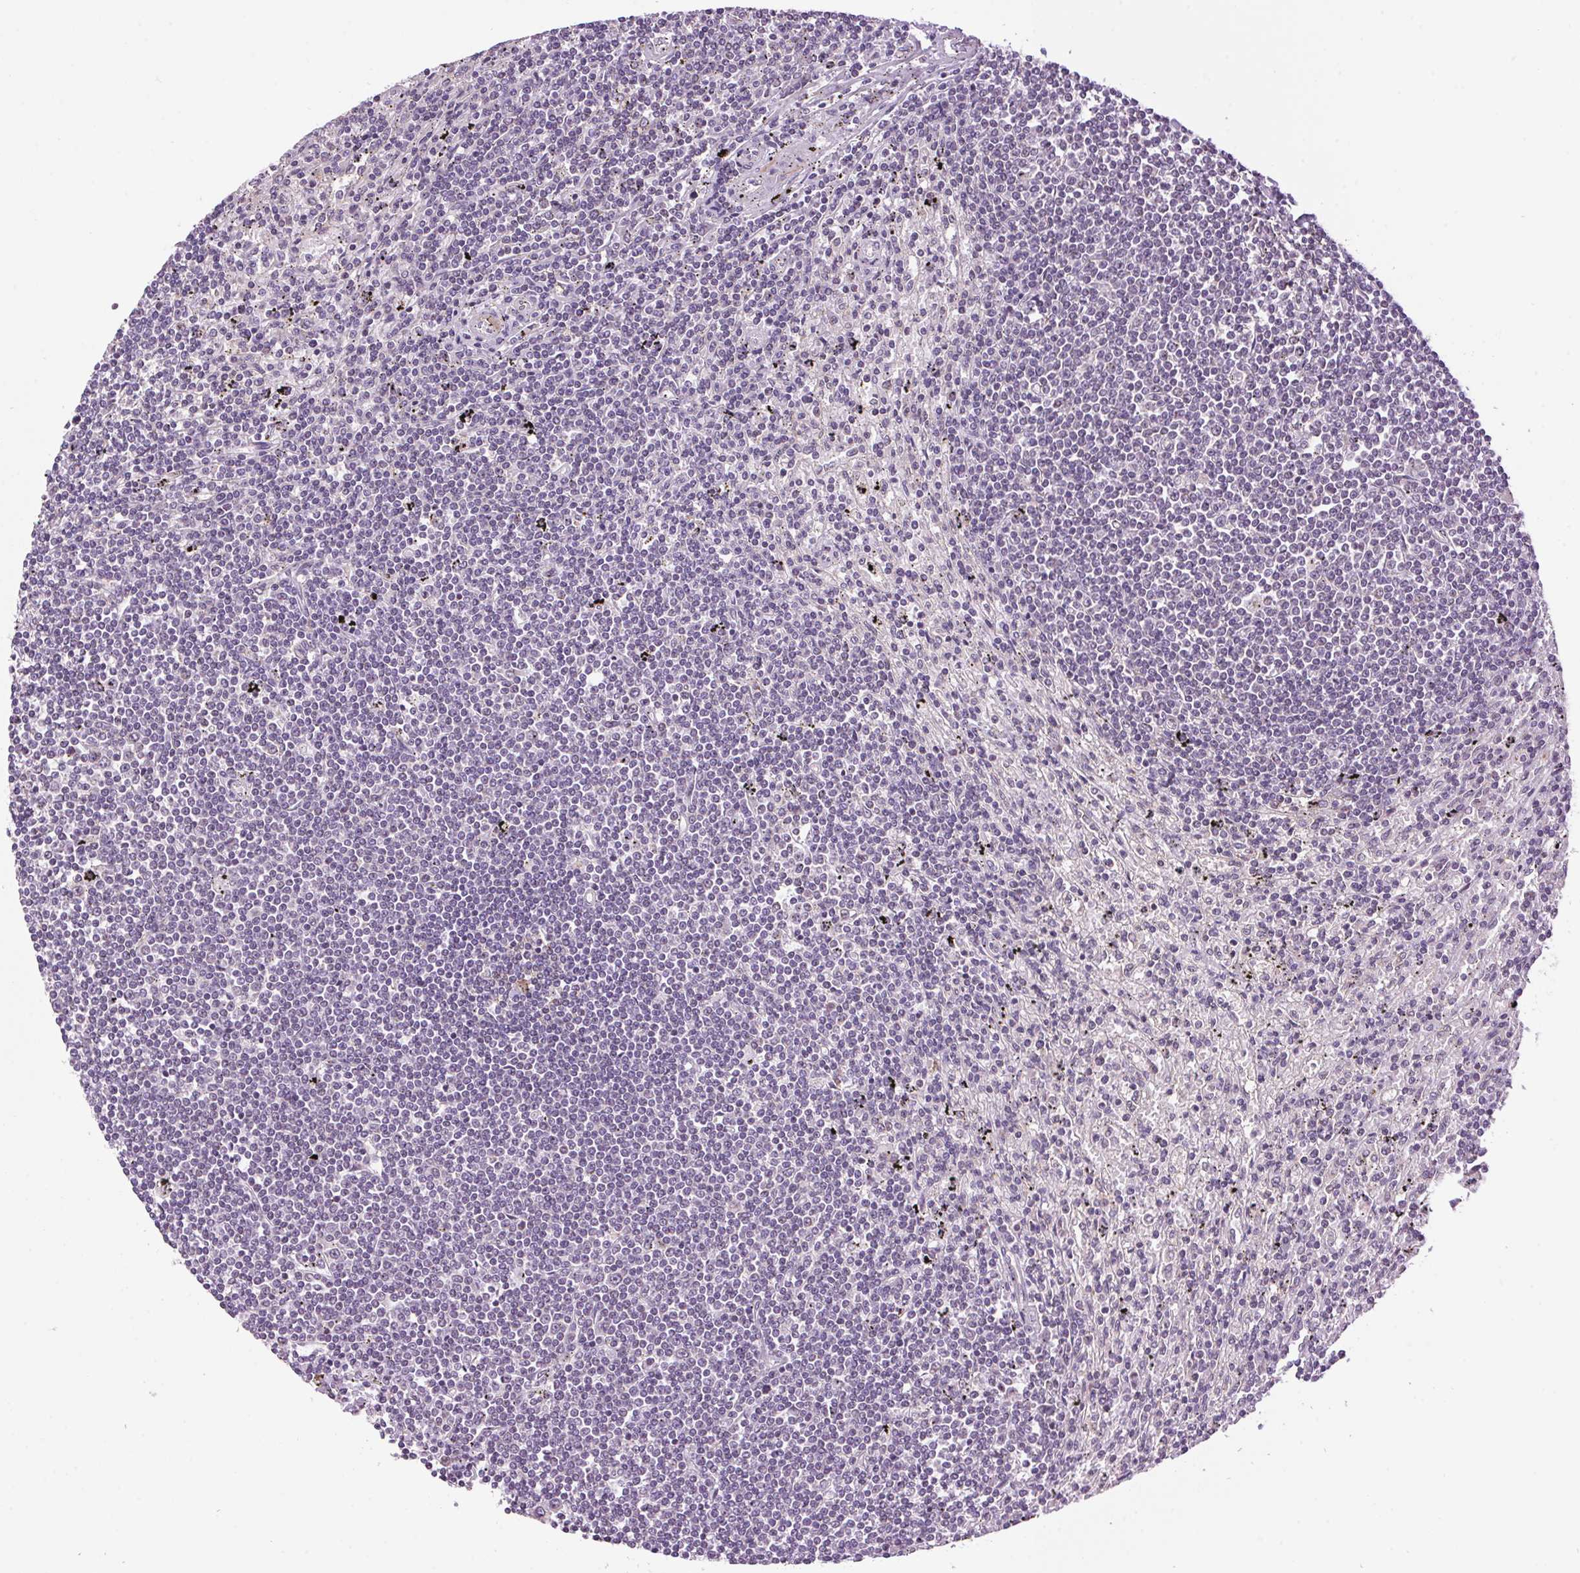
{"staining": {"intensity": "negative", "quantity": "none", "location": "none"}, "tissue": "lymphoma", "cell_type": "Tumor cells", "image_type": "cancer", "snomed": [{"axis": "morphology", "description": "Malignant lymphoma, non-Hodgkin's type, Low grade"}, {"axis": "topography", "description": "Spleen"}], "caption": "Immunohistochemistry image of malignant lymphoma, non-Hodgkin's type (low-grade) stained for a protein (brown), which reveals no positivity in tumor cells.", "gene": "SMIM13", "patient": {"sex": "male", "age": 76}}